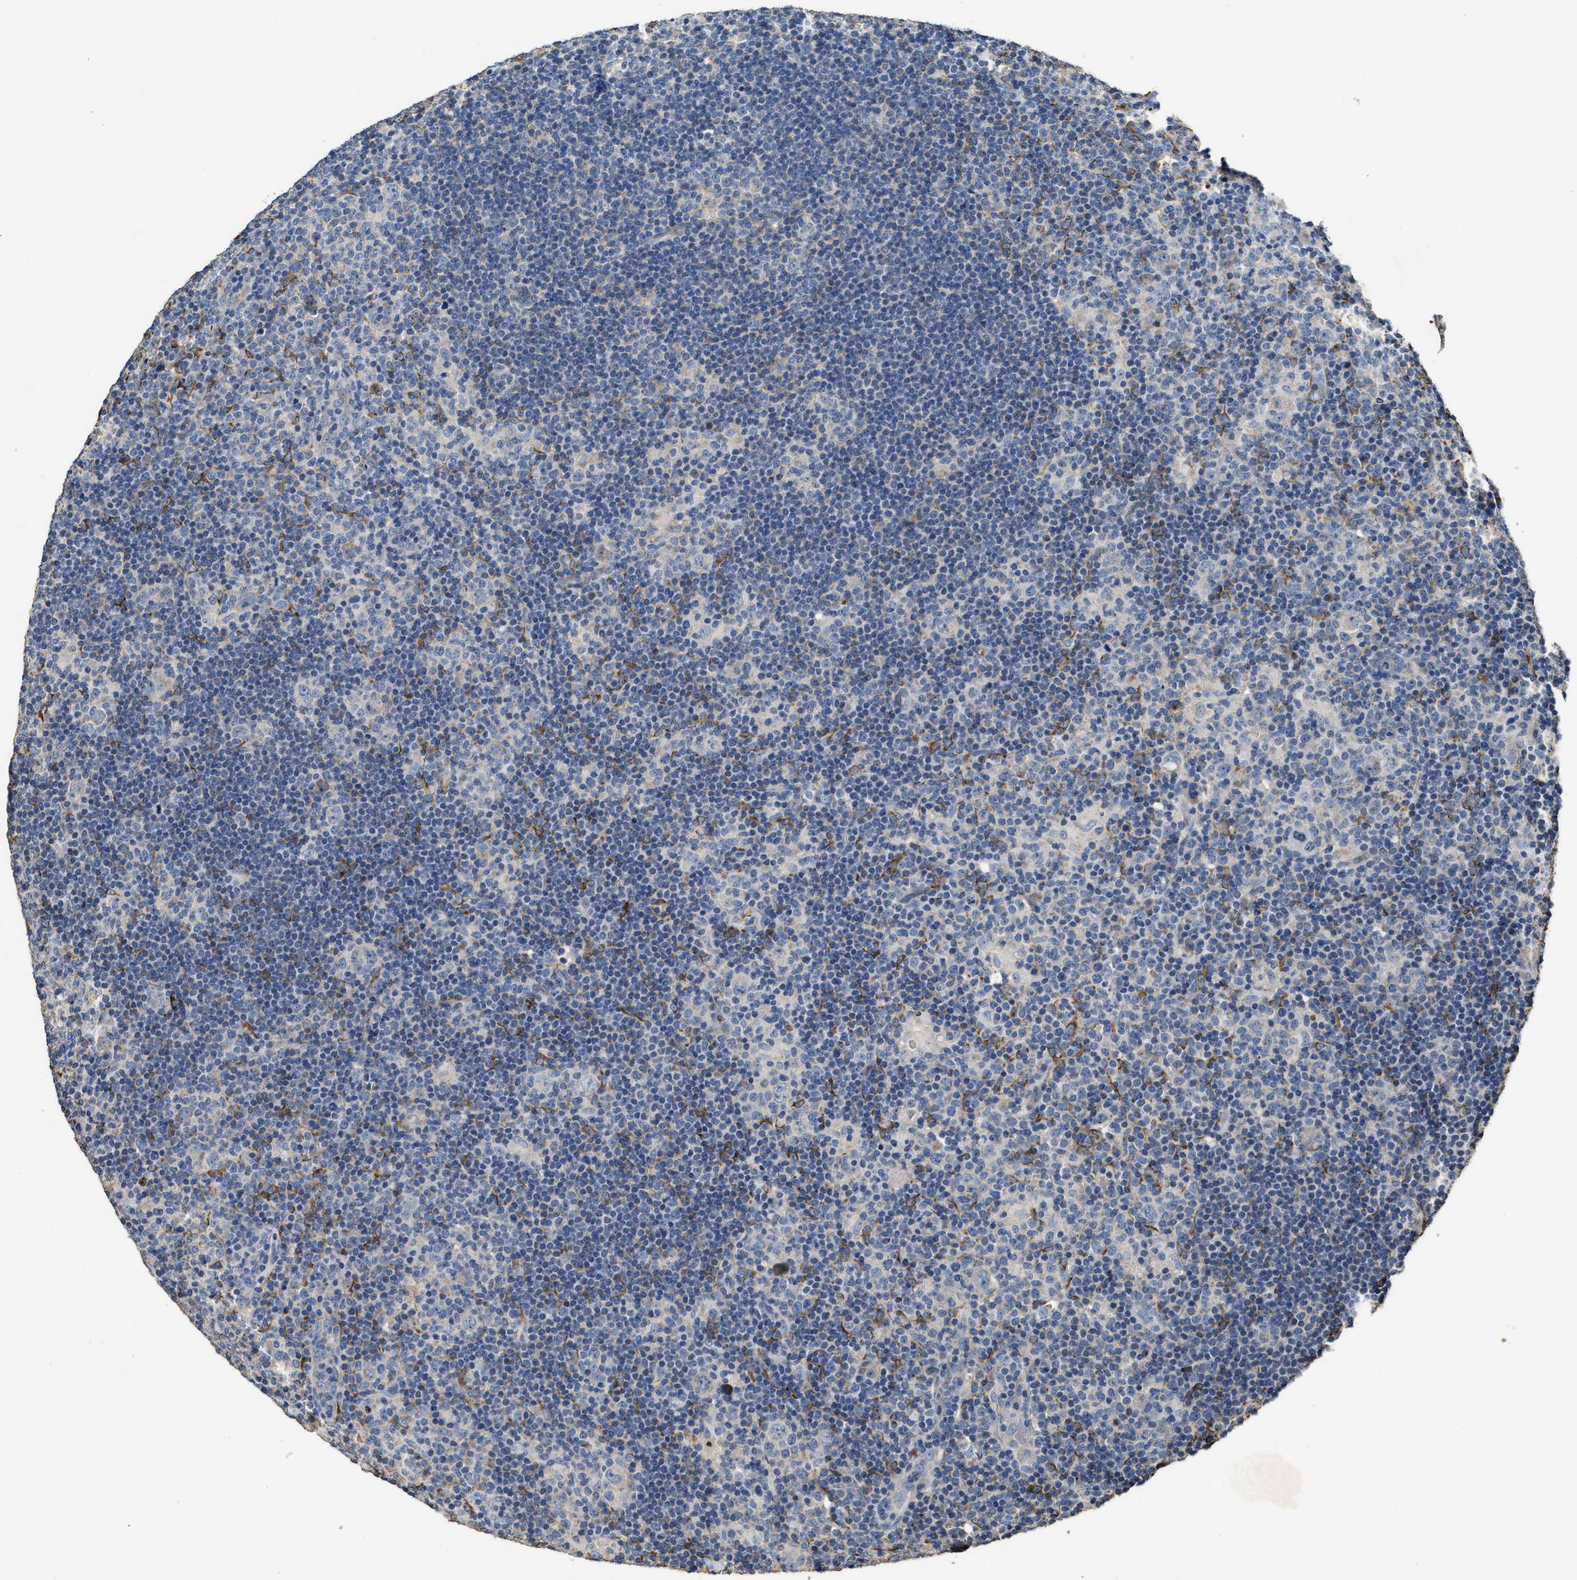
{"staining": {"intensity": "negative", "quantity": "none", "location": "none"}, "tissue": "lymphoma", "cell_type": "Tumor cells", "image_type": "cancer", "snomed": [{"axis": "morphology", "description": "Hodgkin's disease, NOS"}, {"axis": "topography", "description": "Lymph node"}], "caption": "The IHC photomicrograph has no significant staining in tumor cells of lymphoma tissue.", "gene": "C3", "patient": {"sex": "female", "age": 57}}